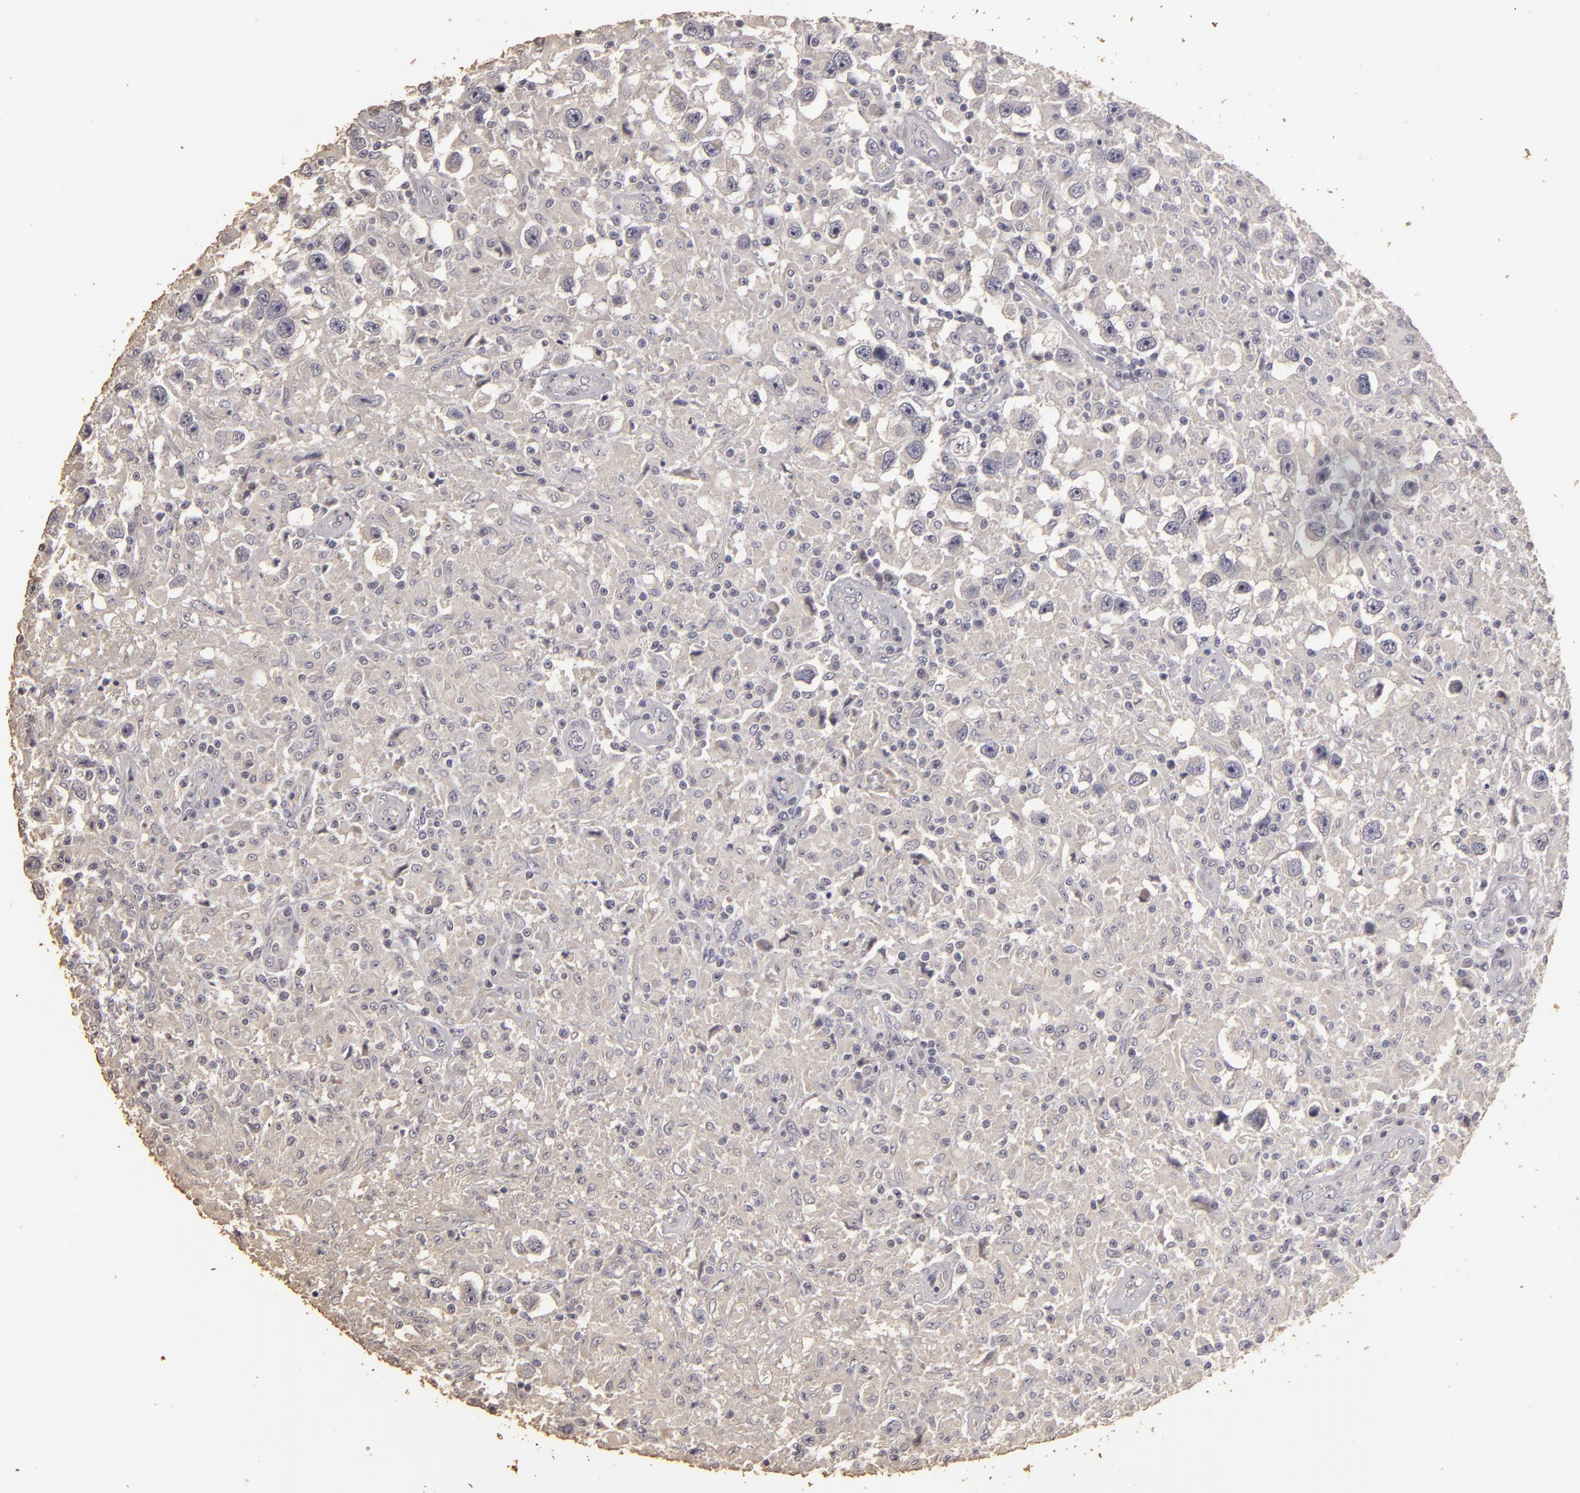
{"staining": {"intensity": "negative", "quantity": "none", "location": "none"}, "tissue": "testis cancer", "cell_type": "Tumor cells", "image_type": "cancer", "snomed": [{"axis": "morphology", "description": "Seminoma, NOS"}, {"axis": "topography", "description": "Testis"}], "caption": "Immunohistochemical staining of seminoma (testis) reveals no significant staining in tumor cells.", "gene": "BCL2L13", "patient": {"sex": "male", "age": 34}}